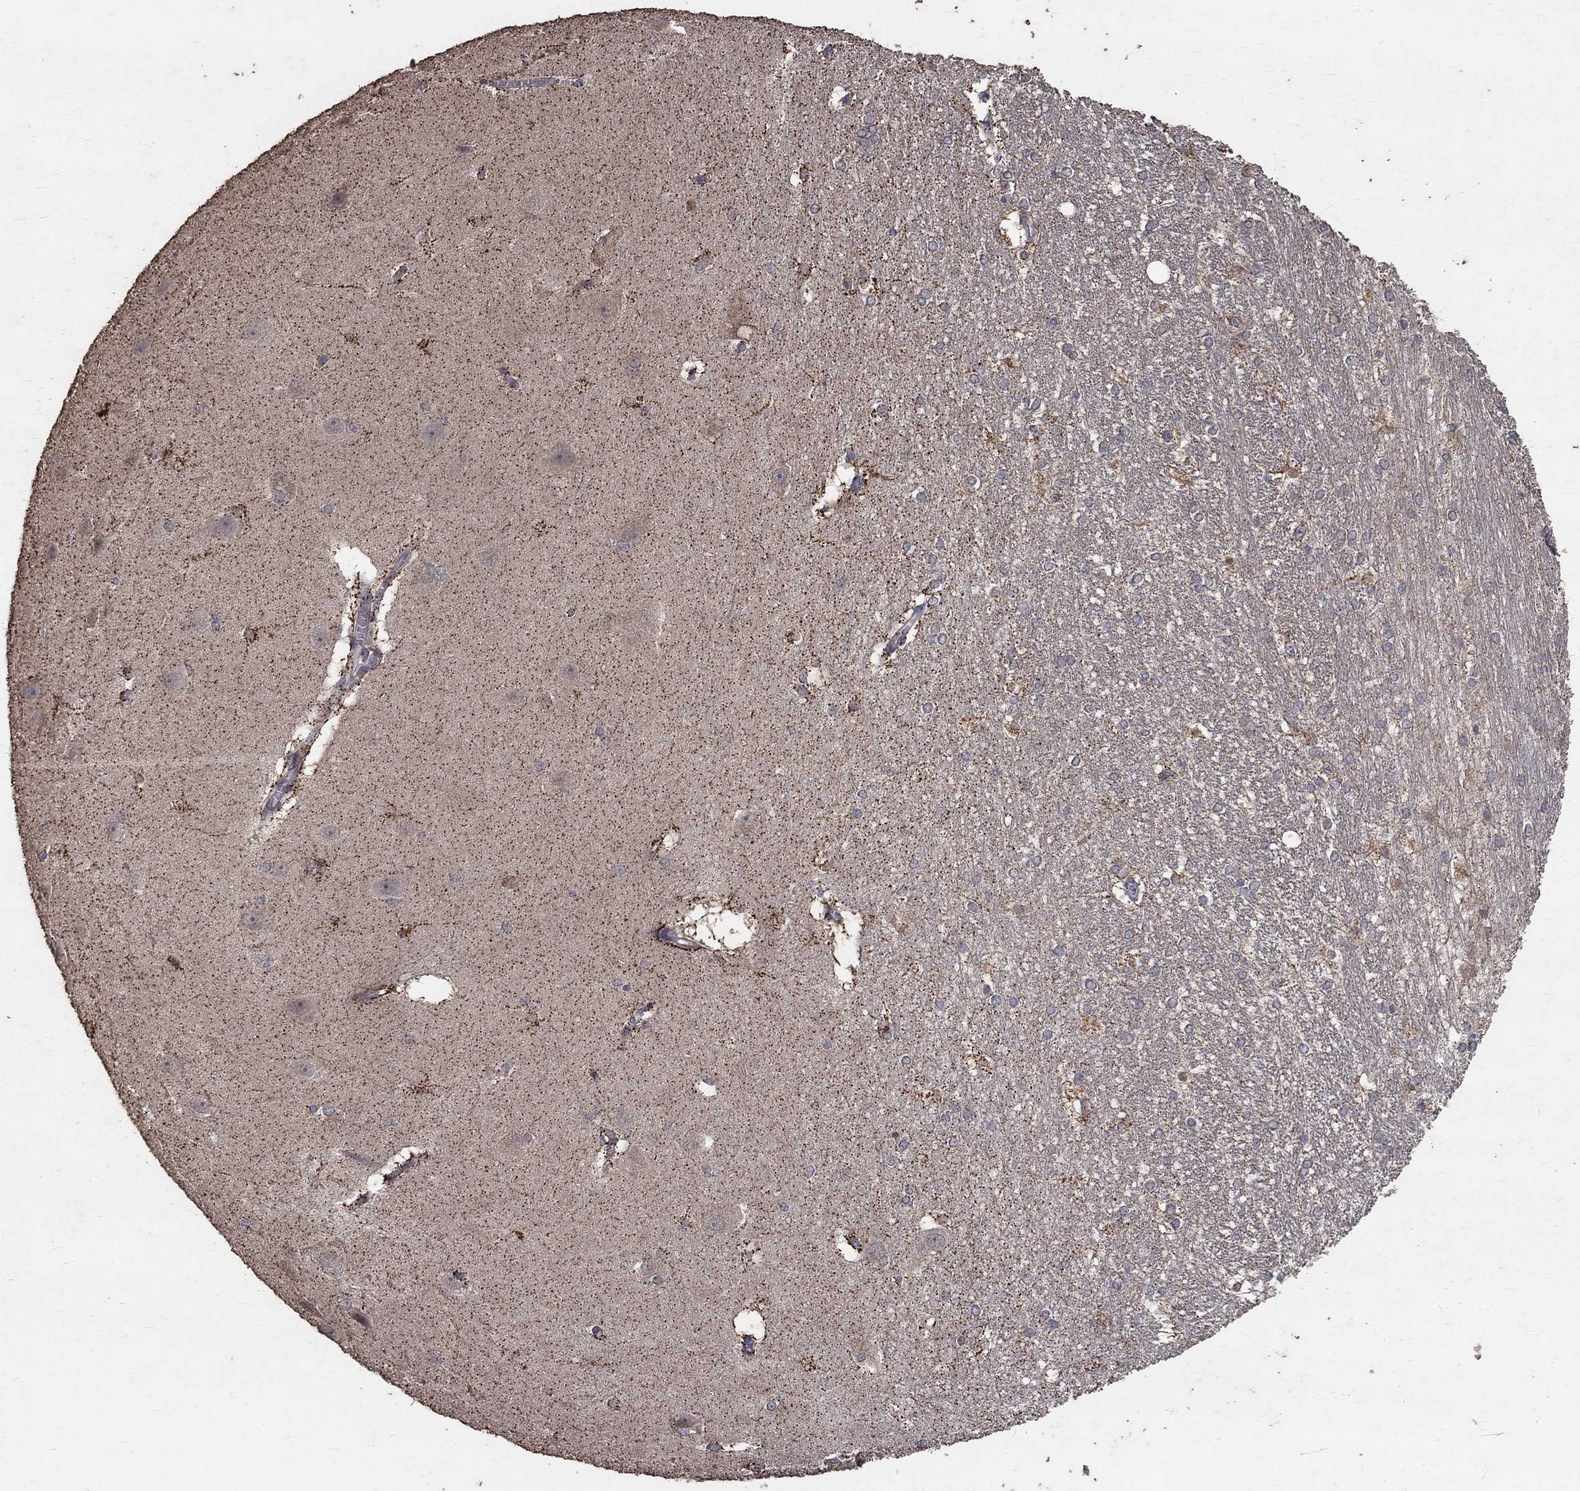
{"staining": {"intensity": "moderate", "quantity": "<25%", "location": "nuclear"}, "tissue": "hippocampus", "cell_type": "Glial cells", "image_type": "normal", "snomed": [{"axis": "morphology", "description": "Normal tissue, NOS"}, {"axis": "topography", "description": "Cerebral cortex"}, {"axis": "topography", "description": "Hippocampus"}], "caption": "Immunohistochemical staining of normal human hippocampus shows moderate nuclear protein positivity in approximately <25% of glial cells.", "gene": "C17orf75", "patient": {"sex": "female", "age": 19}}